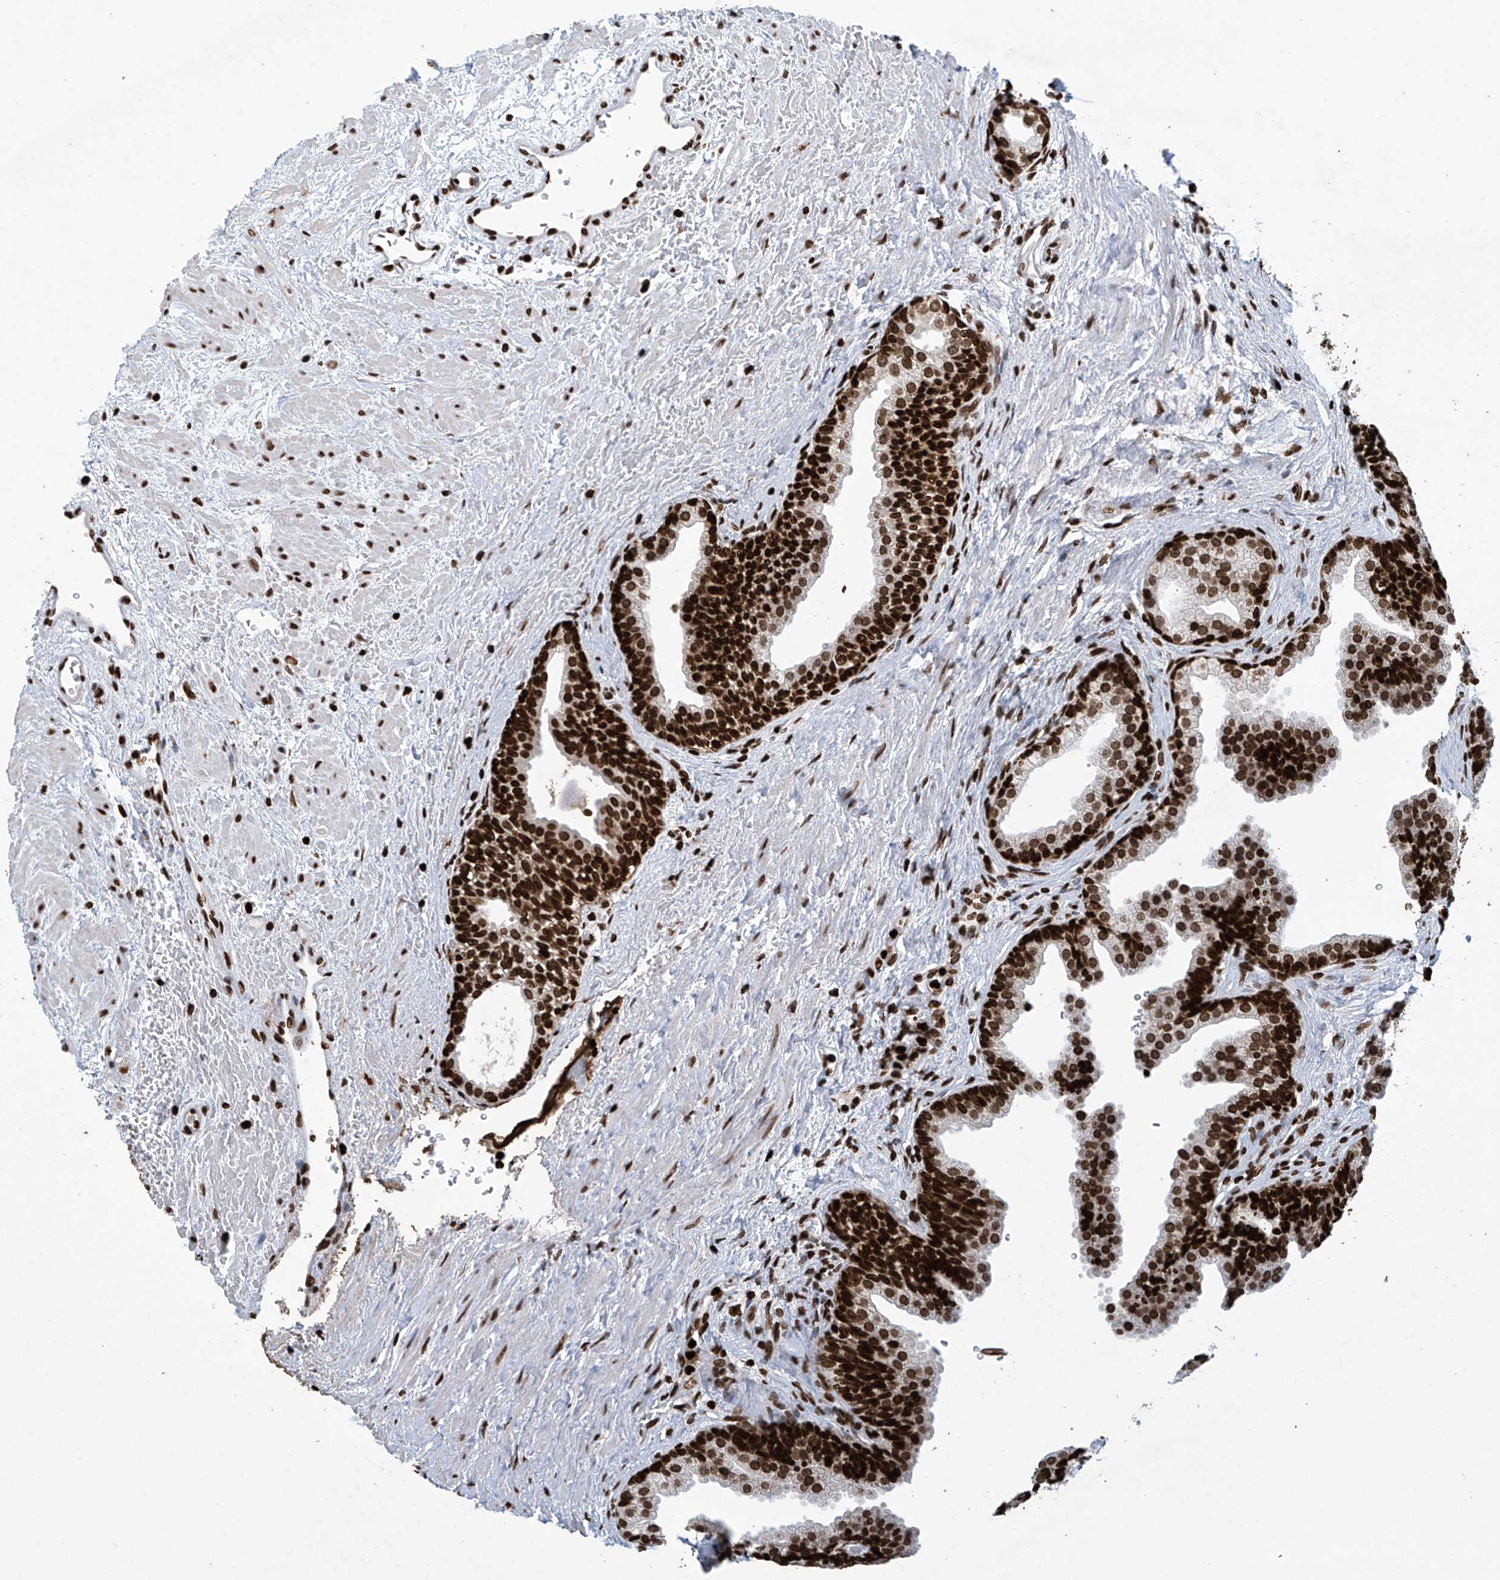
{"staining": {"intensity": "strong", "quantity": ">75%", "location": "nuclear"}, "tissue": "prostate", "cell_type": "Glandular cells", "image_type": "normal", "snomed": [{"axis": "morphology", "description": "Normal tissue, NOS"}, {"axis": "topography", "description": "Prostate"}], "caption": "This image displays unremarkable prostate stained with immunohistochemistry (IHC) to label a protein in brown. The nuclear of glandular cells show strong positivity for the protein. Nuclei are counter-stained blue.", "gene": "H4C16", "patient": {"sex": "male", "age": 48}}